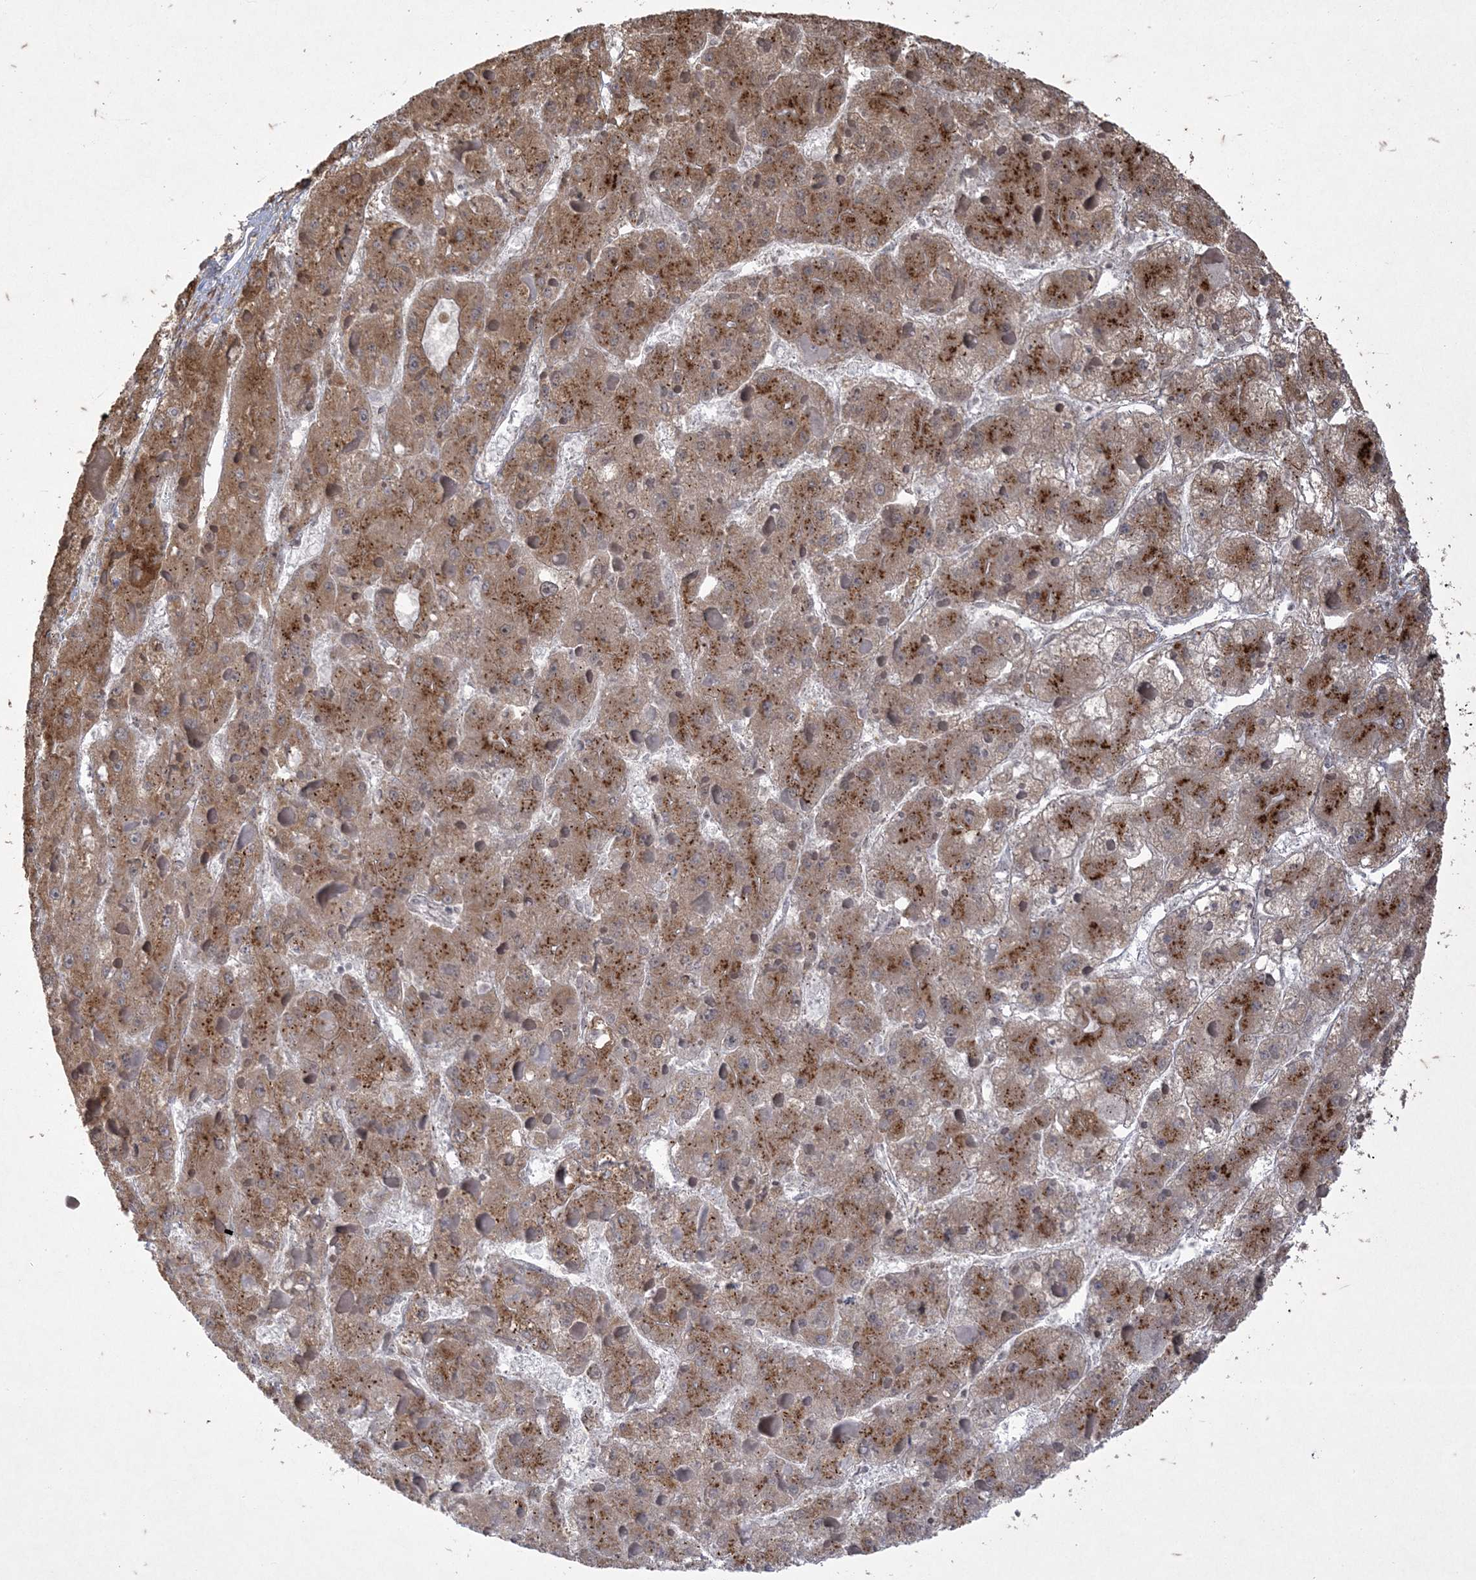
{"staining": {"intensity": "moderate", "quantity": ">75%", "location": "cytoplasmic/membranous"}, "tissue": "liver cancer", "cell_type": "Tumor cells", "image_type": "cancer", "snomed": [{"axis": "morphology", "description": "Carcinoma, Hepatocellular, NOS"}, {"axis": "topography", "description": "Liver"}], "caption": "Liver cancer stained for a protein demonstrates moderate cytoplasmic/membranous positivity in tumor cells.", "gene": "RRAS", "patient": {"sex": "female", "age": 73}}